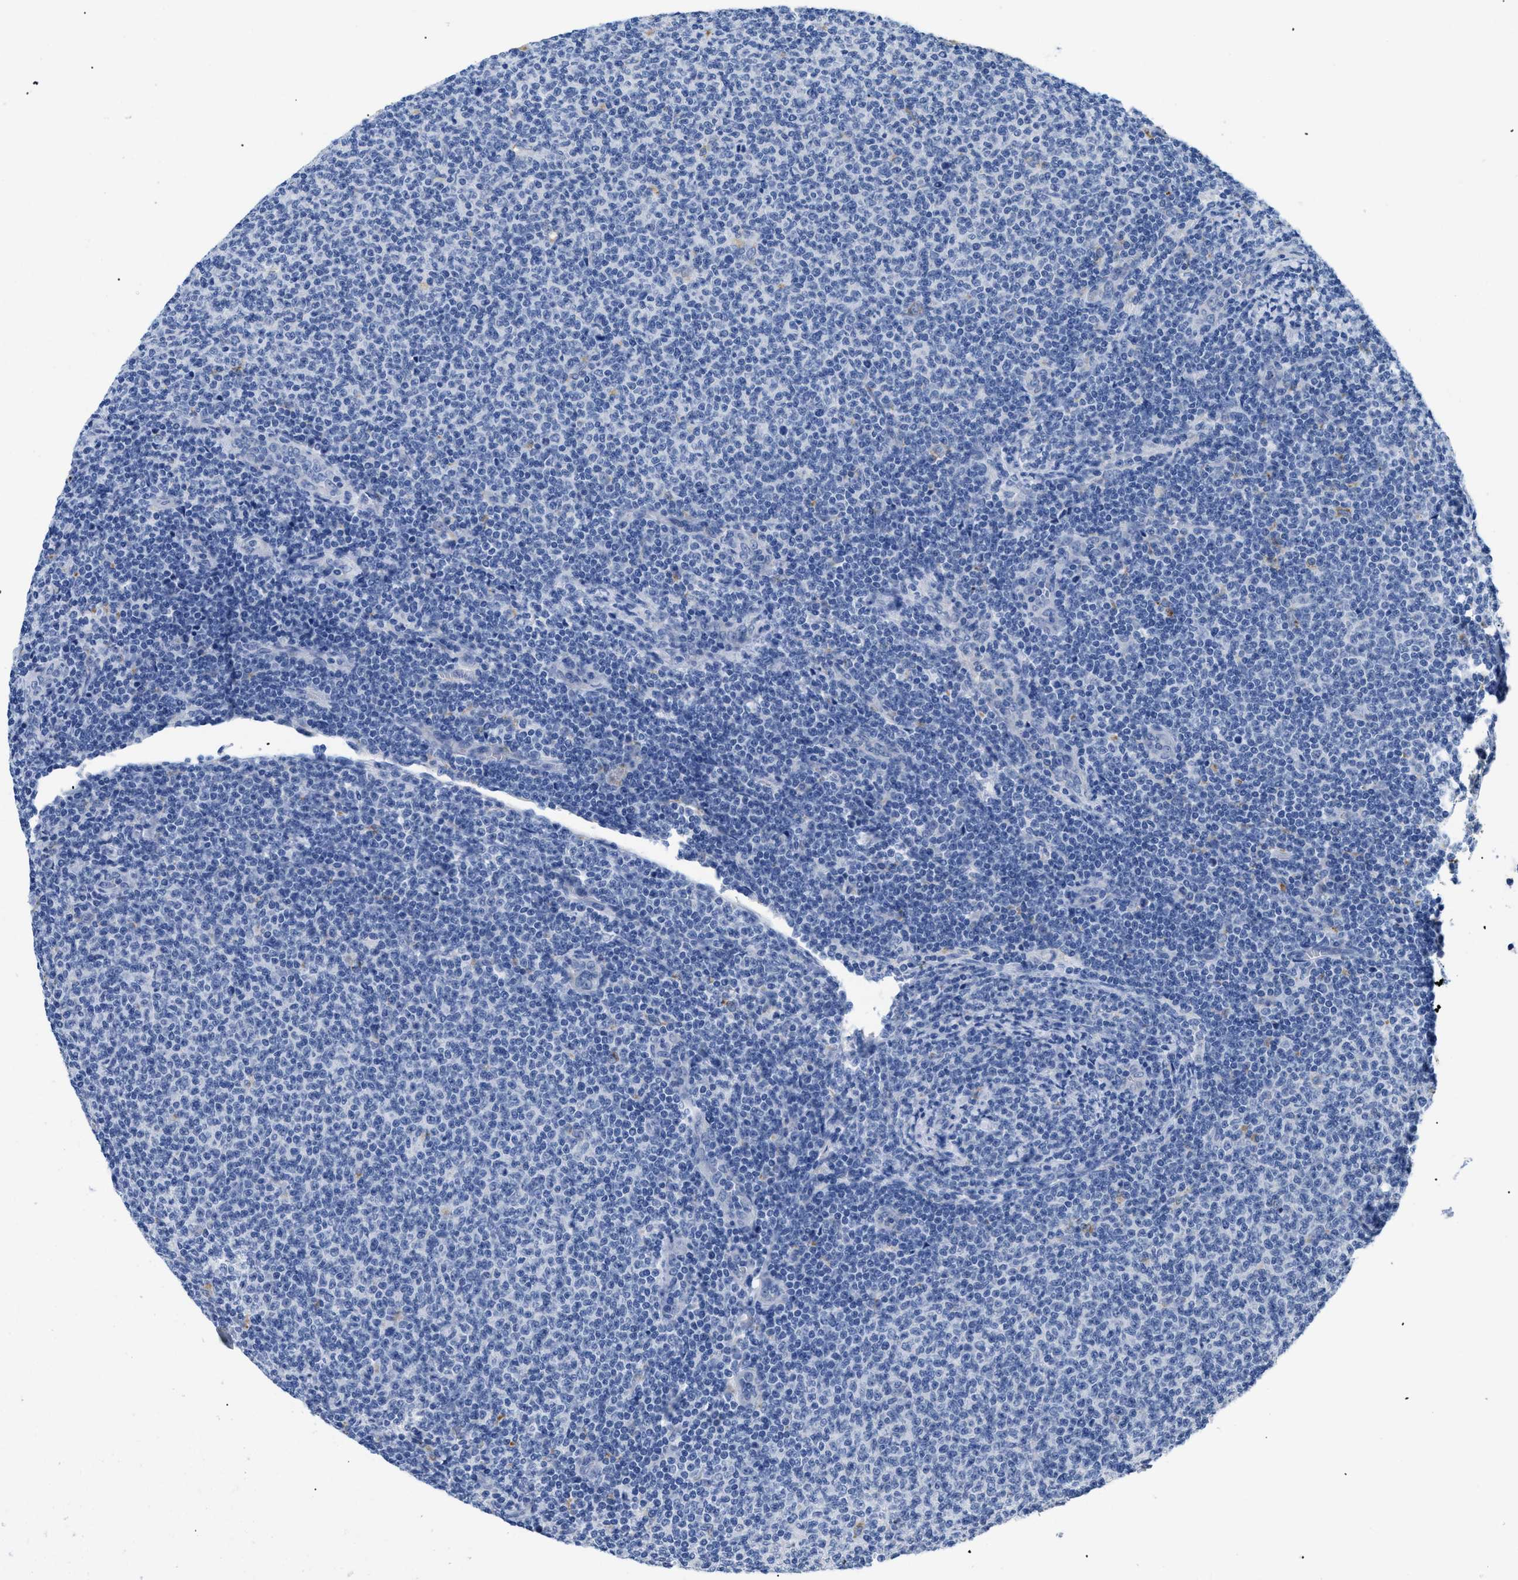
{"staining": {"intensity": "negative", "quantity": "none", "location": "none"}, "tissue": "lymphoma", "cell_type": "Tumor cells", "image_type": "cancer", "snomed": [{"axis": "morphology", "description": "Malignant lymphoma, non-Hodgkin's type, Low grade"}, {"axis": "topography", "description": "Lymph node"}], "caption": "A photomicrograph of malignant lymphoma, non-Hodgkin's type (low-grade) stained for a protein shows no brown staining in tumor cells.", "gene": "APOBEC2", "patient": {"sex": "male", "age": 66}}